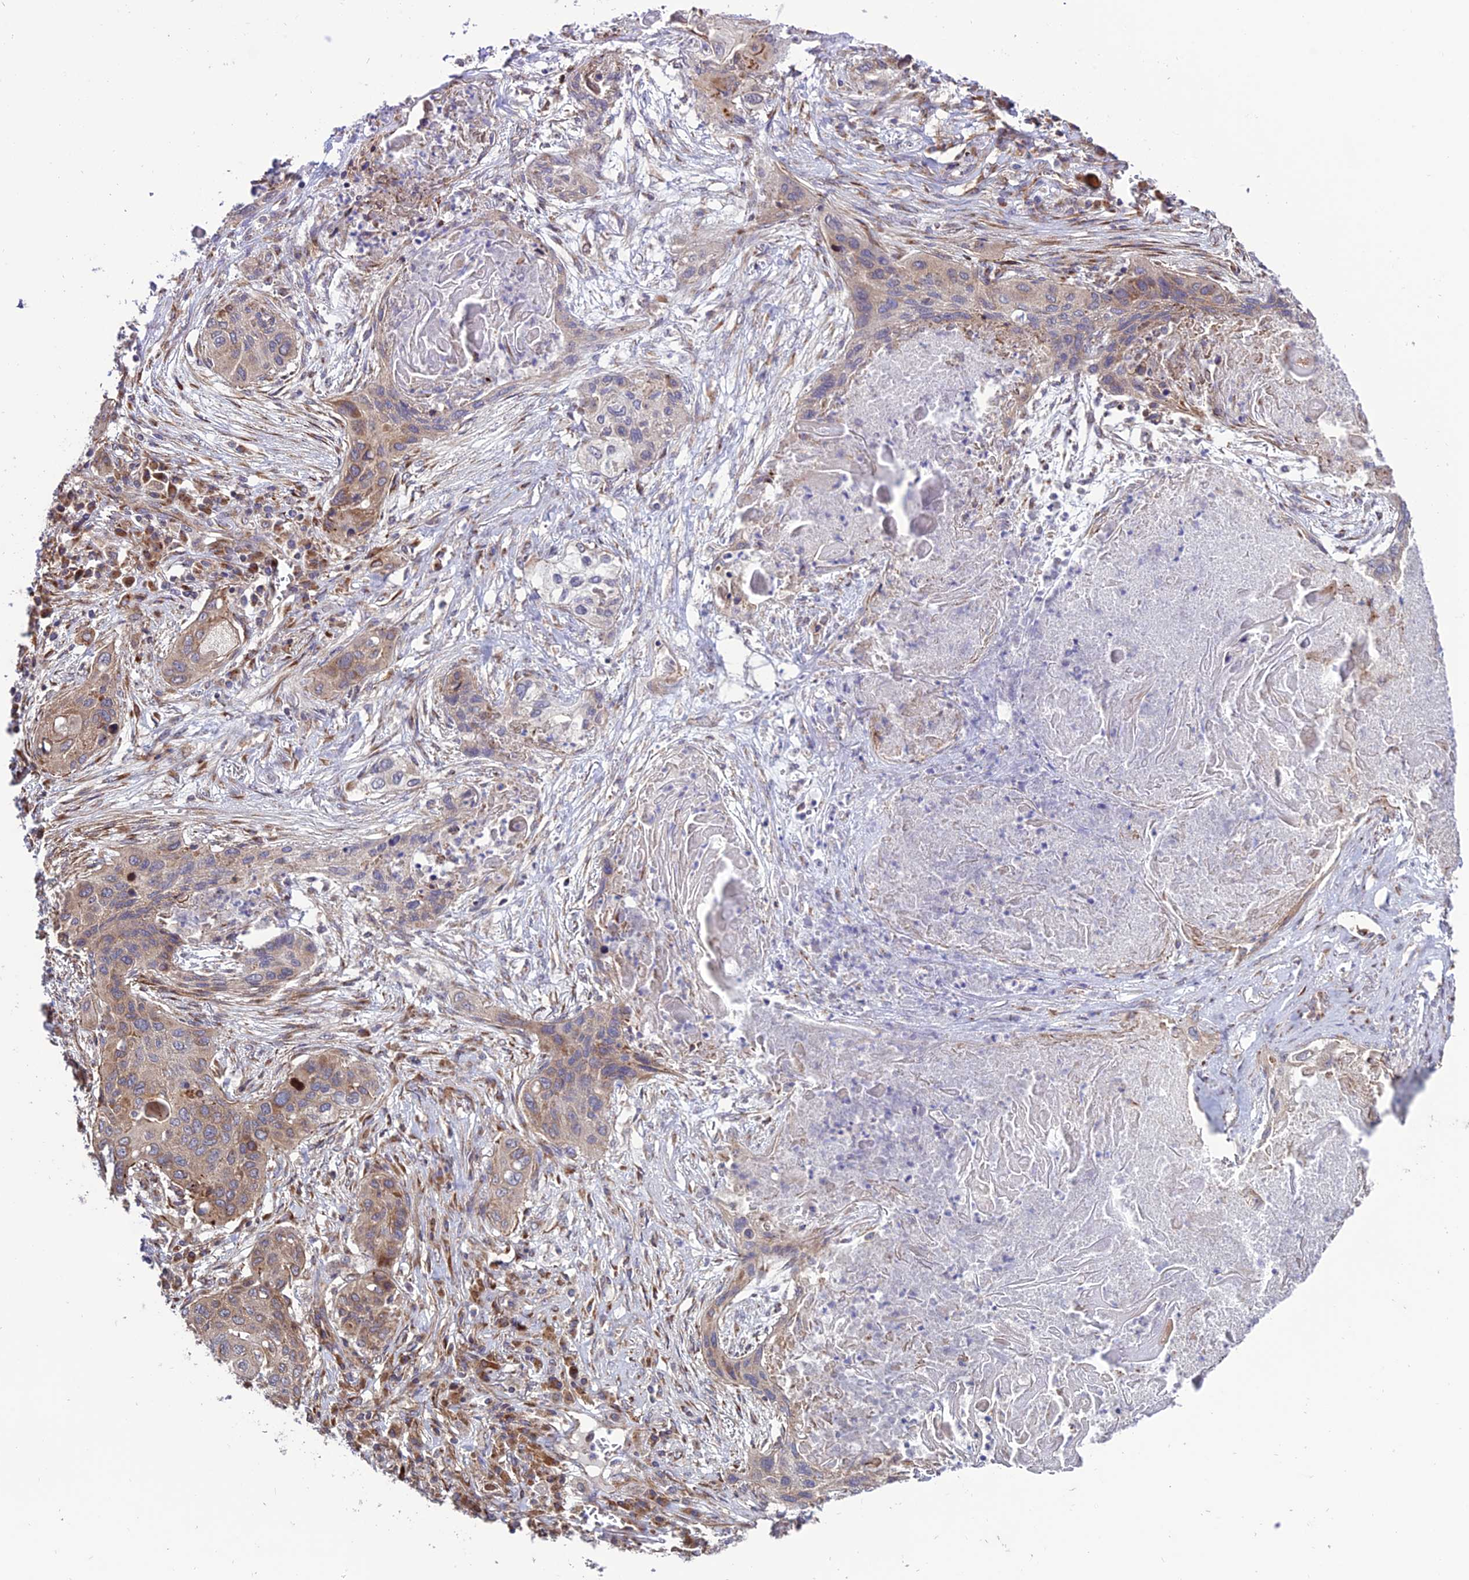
{"staining": {"intensity": "moderate", "quantity": "<25%", "location": "cytoplasmic/membranous"}, "tissue": "lung cancer", "cell_type": "Tumor cells", "image_type": "cancer", "snomed": [{"axis": "morphology", "description": "Squamous cell carcinoma, NOS"}, {"axis": "topography", "description": "Lung"}], "caption": "Squamous cell carcinoma (lung) was stained to show a protein in brown. There is low levels of moderate cytoplasmic/membranous positivity in approximately <25% of tumor cells.", "gene": "TNIP3", "patient": {"sex": "female", "age": 63}}